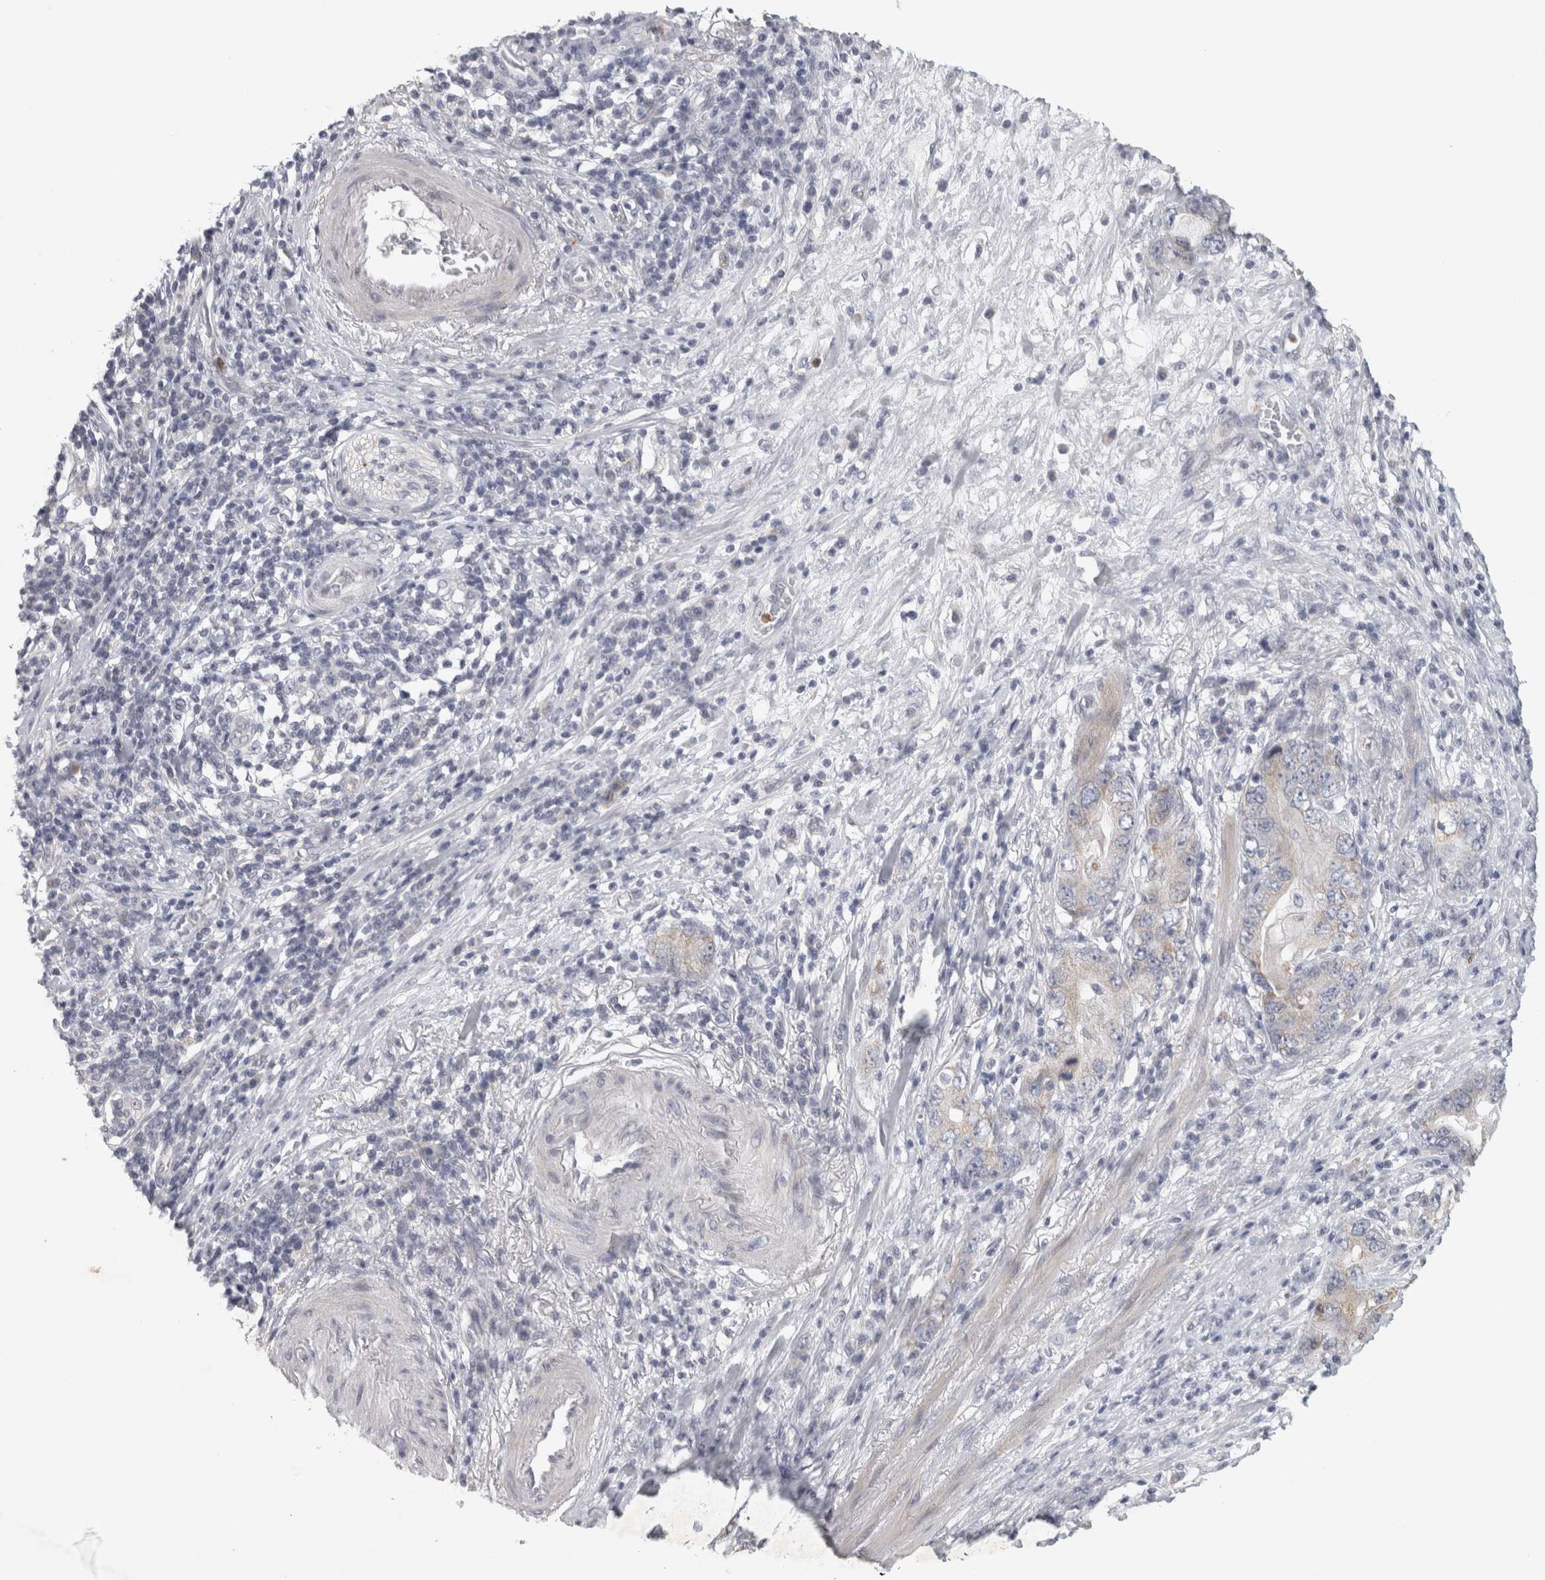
{"staining": {"intensity": "negative", "quantity": "none", "location": "none"}, "tissue": "stomach cancer", "cell_type": "Tumor cells", "image_type": "cancer", "snomed": [{"axis": "morphology", "description": "Adenocarcinoma, NOS"}, {"axis": "topography", "description": "Stomach, lower"}], "caption": "This is an immunohistochemistry micrograph of adenocarcinoma (stomach). There is no expression in tumor cells.", "gene": "PTPRN2", "patient": {"sex": "female", "age": 93}}